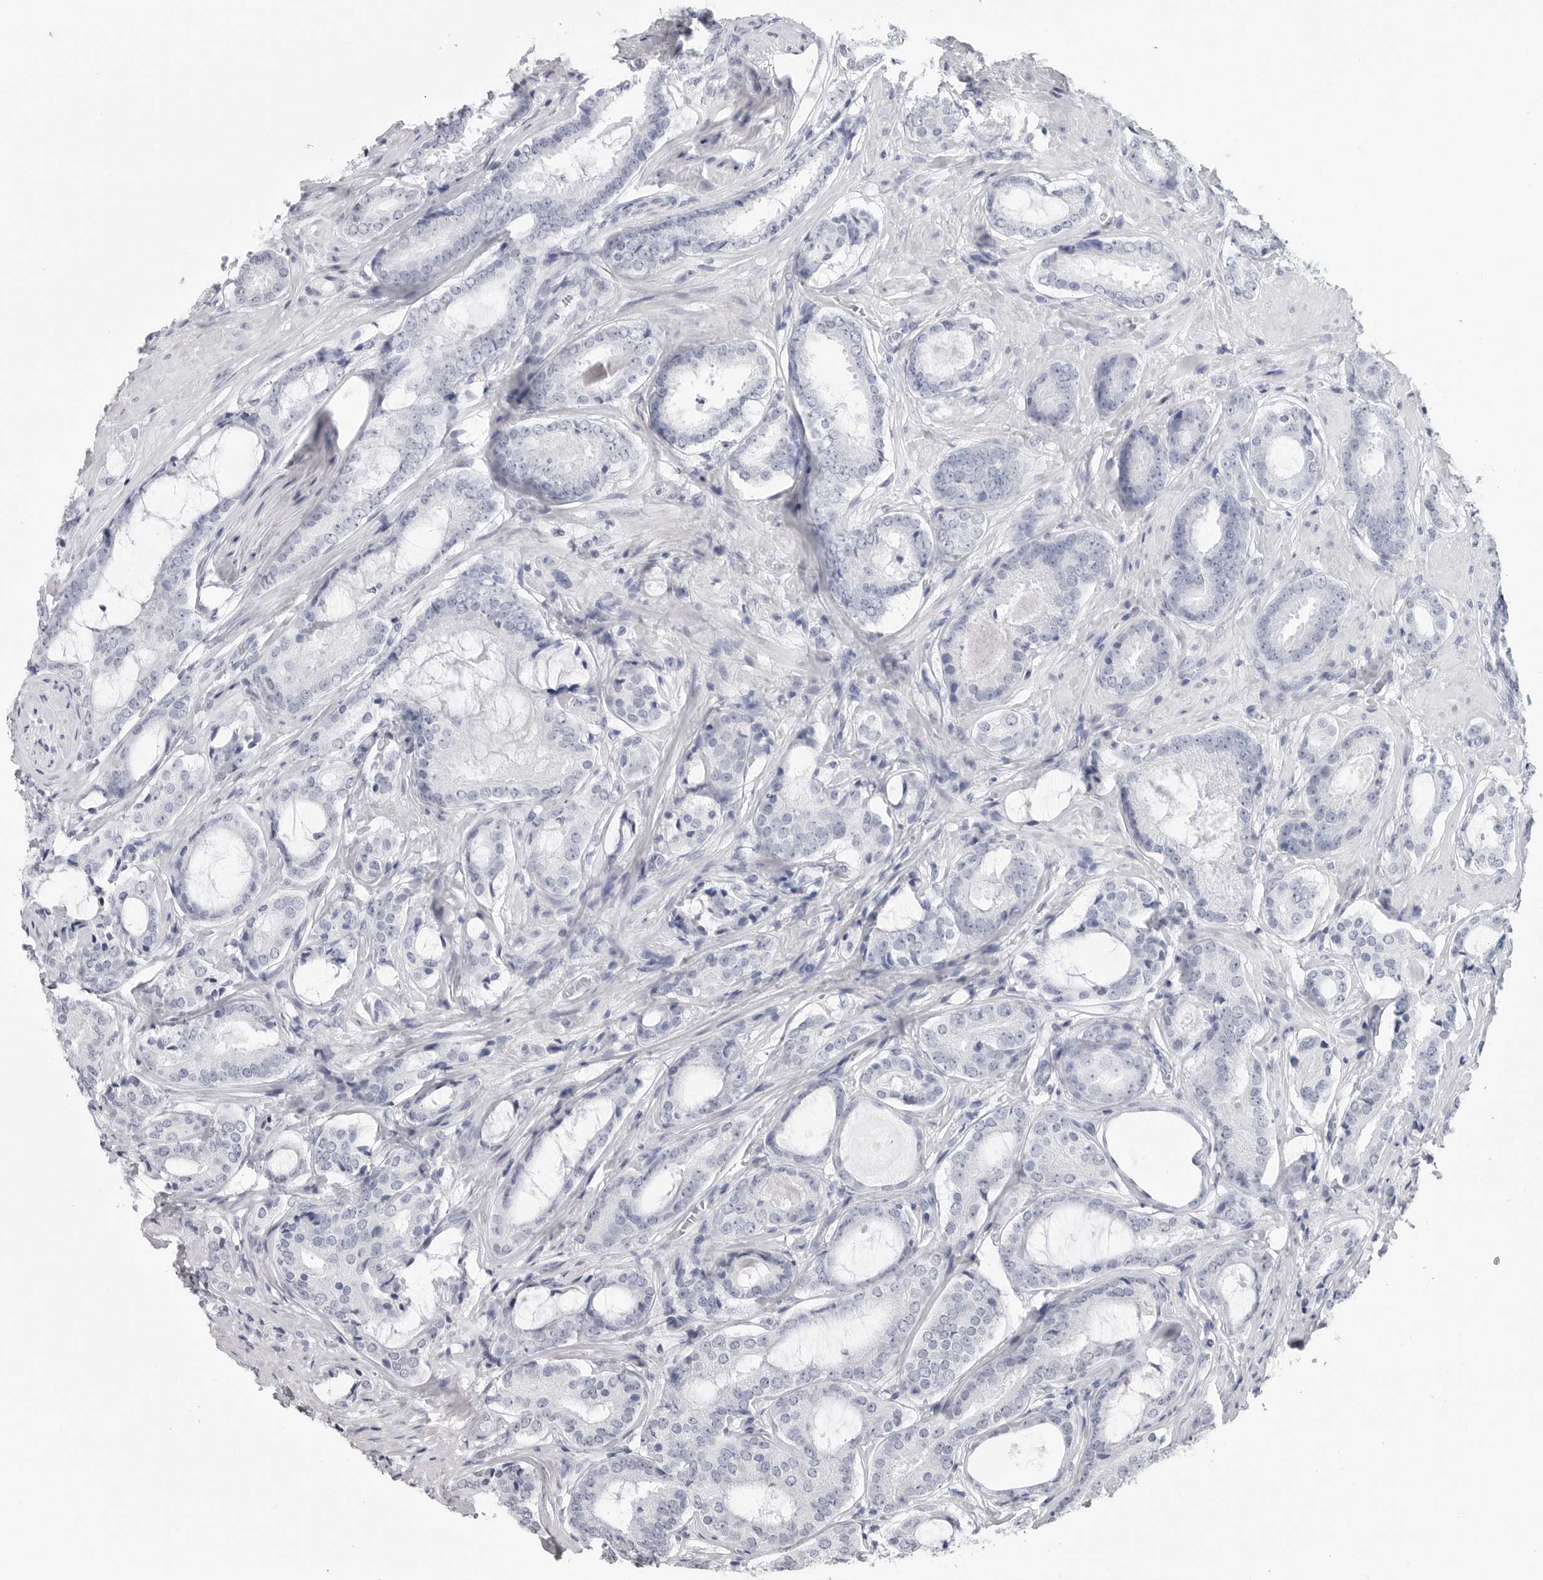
{"staining": {"intensity": "negative", "quantity": "none", "location": "none"}, "tissue": "prostate cancer", "cell_type": "Tumor cells", "image_type": "cancer", "snomed": [{"axis": "morphology", "description": "Adenocarcinoma, High grade"}, {"axis": "topography", "description": "Prostate"}], "caption": "The micrograph reveals no significant positivity in tumor cells of prostate high-grade adenocarcinoma.", "gene": "CSH1", "patient": {"sex": "male", "age": 73}}